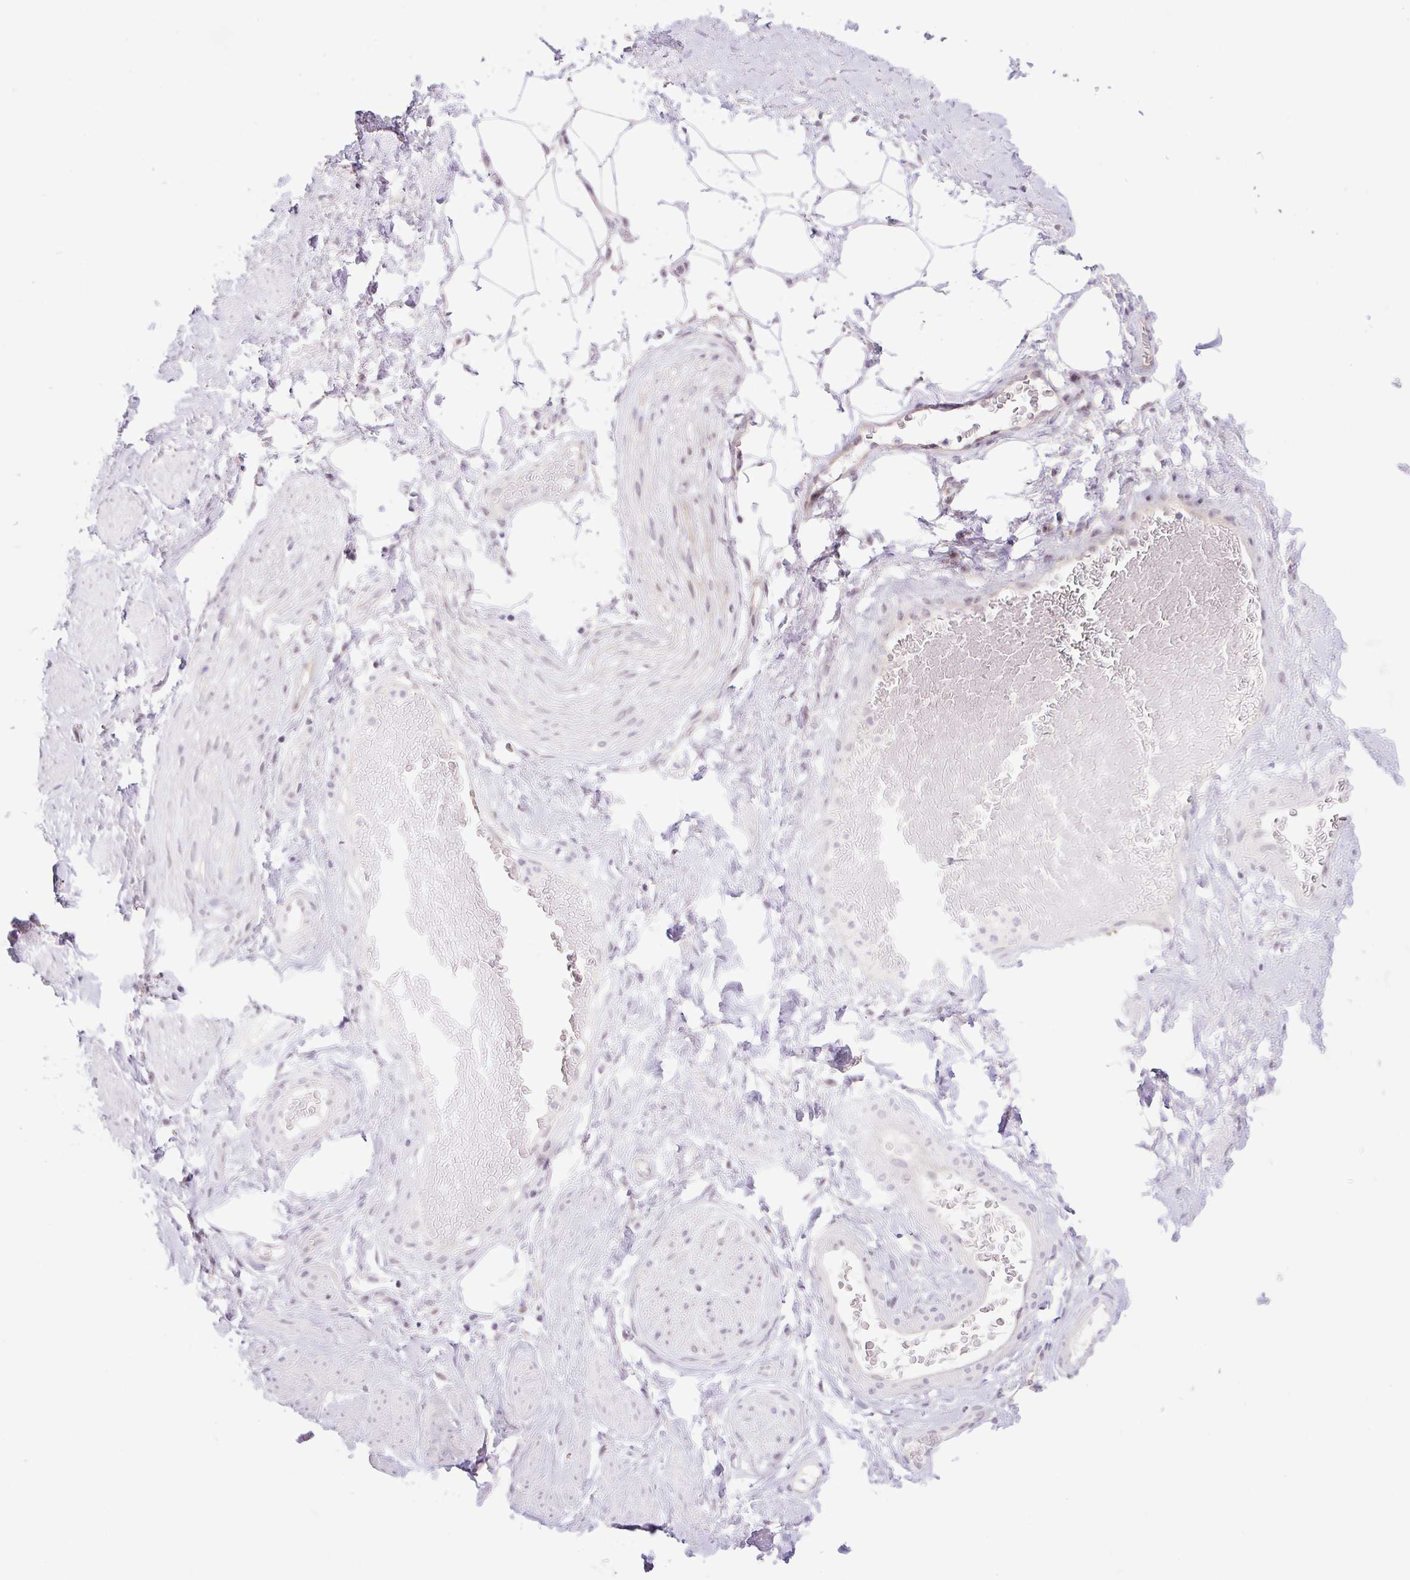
{"staining": {"intensity": "negative", "quantity": "none", "location": "none"}, "tissue": "adipose tissue", "cell_type": "Adipocytes", "image_type": "normal", "snomed": [{"axis": "morphology", "description": "Normal tissue, NOS"}, {"axis": "topography", "description": "Vagina"}, {"axis": "topography", "description": "Peripheral nerve tissue"}], "caption": "Image shows no significant protein expression in adipocytes of unremarkable adipose tissue. (Stains: DAB (3,3'-diaminobenzidine) immunohistochemistry (IHC) with hematoxylin counter stain, Microscopy: brightfield microscopy at high magnification).", "gene": "ICE1", "patient": {"sex": "female", "age": 71}}